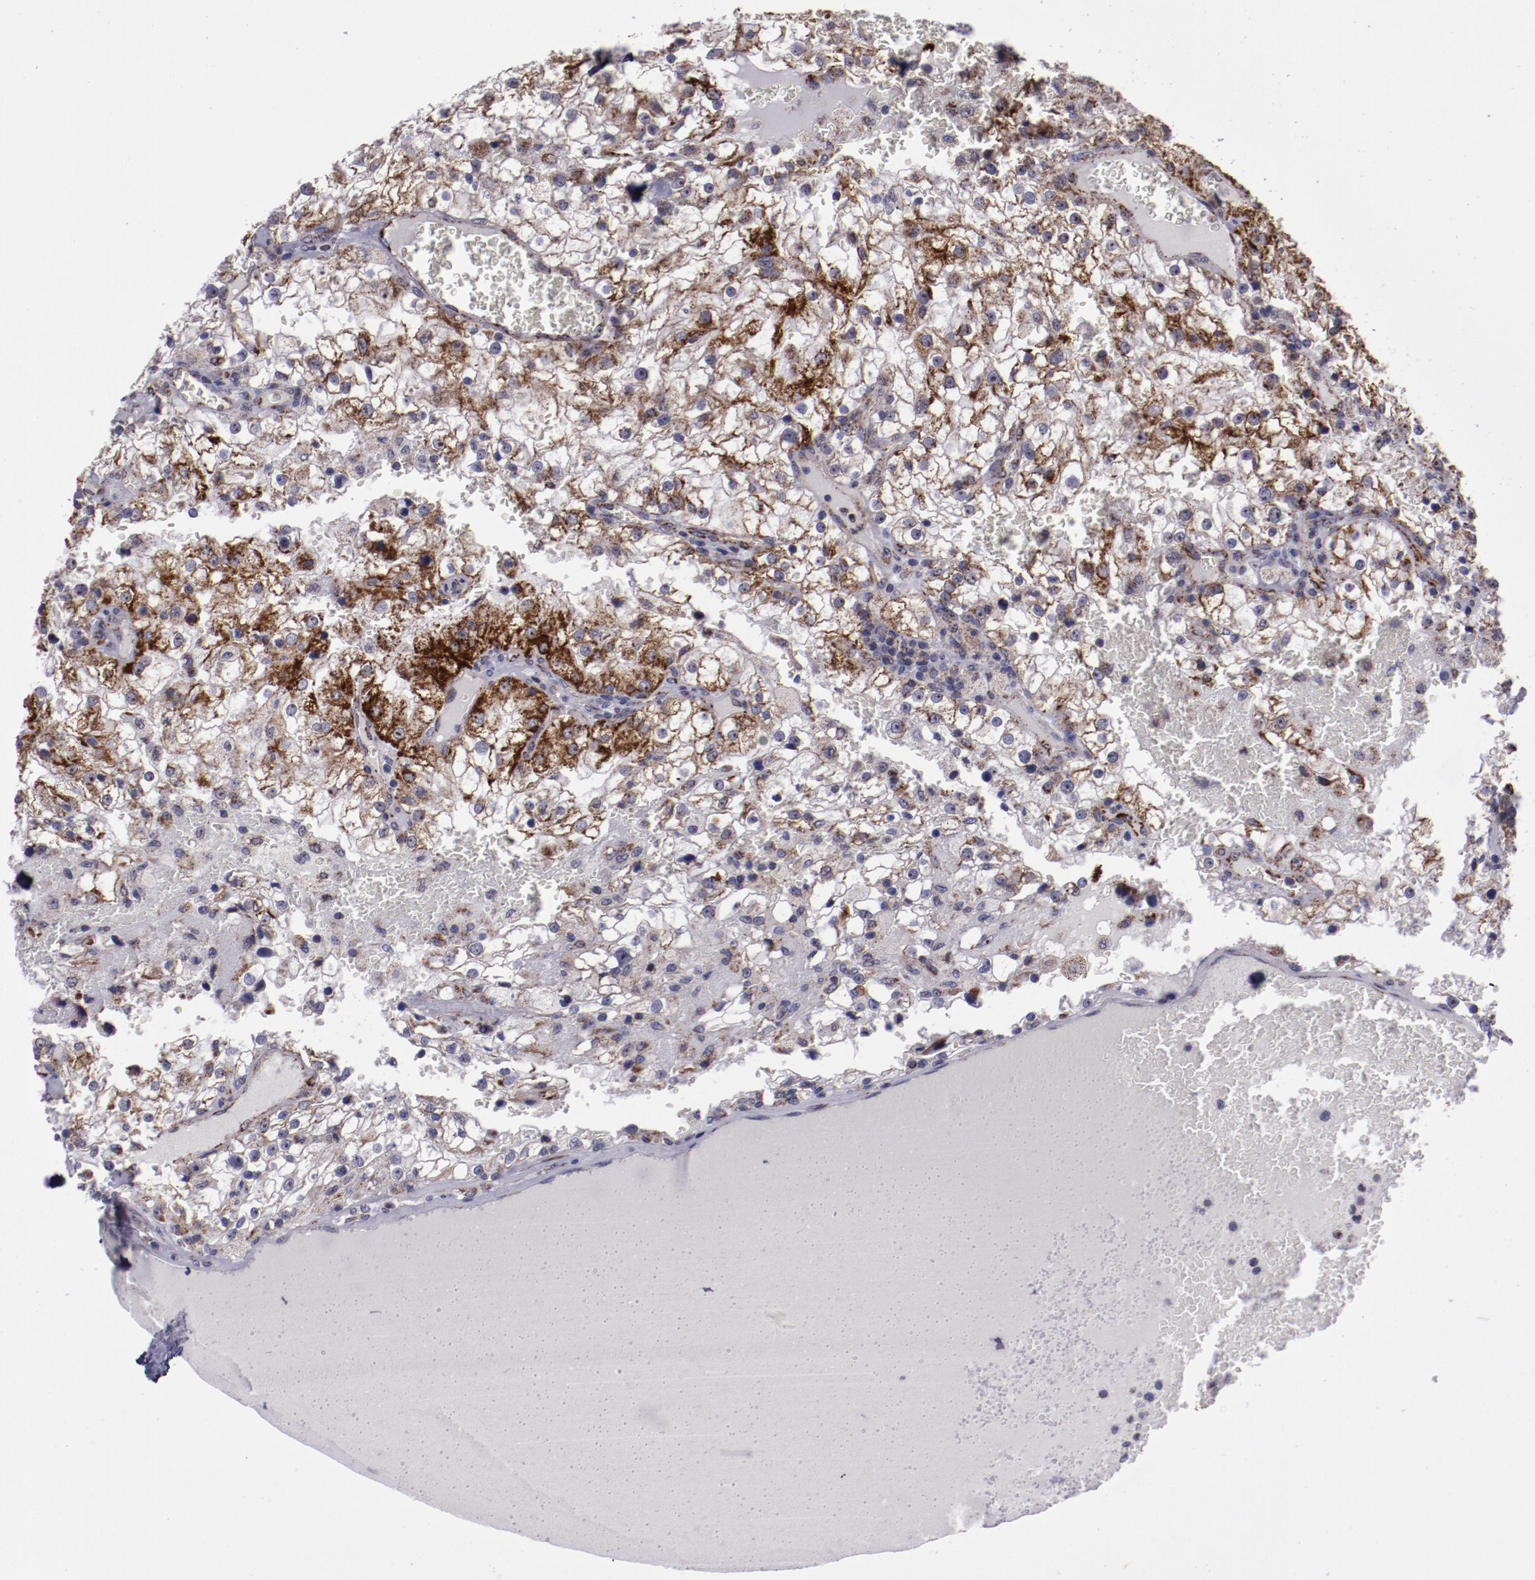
{"staining": {"intensity": "strong", "quantity": "25%-75%", "location": "cytoplasmic/membranous,nuclear"}, "tissue": "renal cancer", "cell_type": "Tumor cells", "image_type": "cancer", "snomed": [{"axis": "morphology", "description": "Adenocarcinoma, NOS"}, {"axis": "topography", "description": "Kidney"}], "caption": "Immunohistochemistry (IHC) micrograph of neoplastic tissue: adenocarcinoma (renal) stained using immunohistochemistry (IHC) displays high levels of strong protein expression localized specifically in the cytoplasmic/membranous and nuclear of tumor cells, appearing as a cytoplasmic/membranous and nuclear brown color.", "gene": "LONP1", "patient": {"sex": "female", "age": 74}}